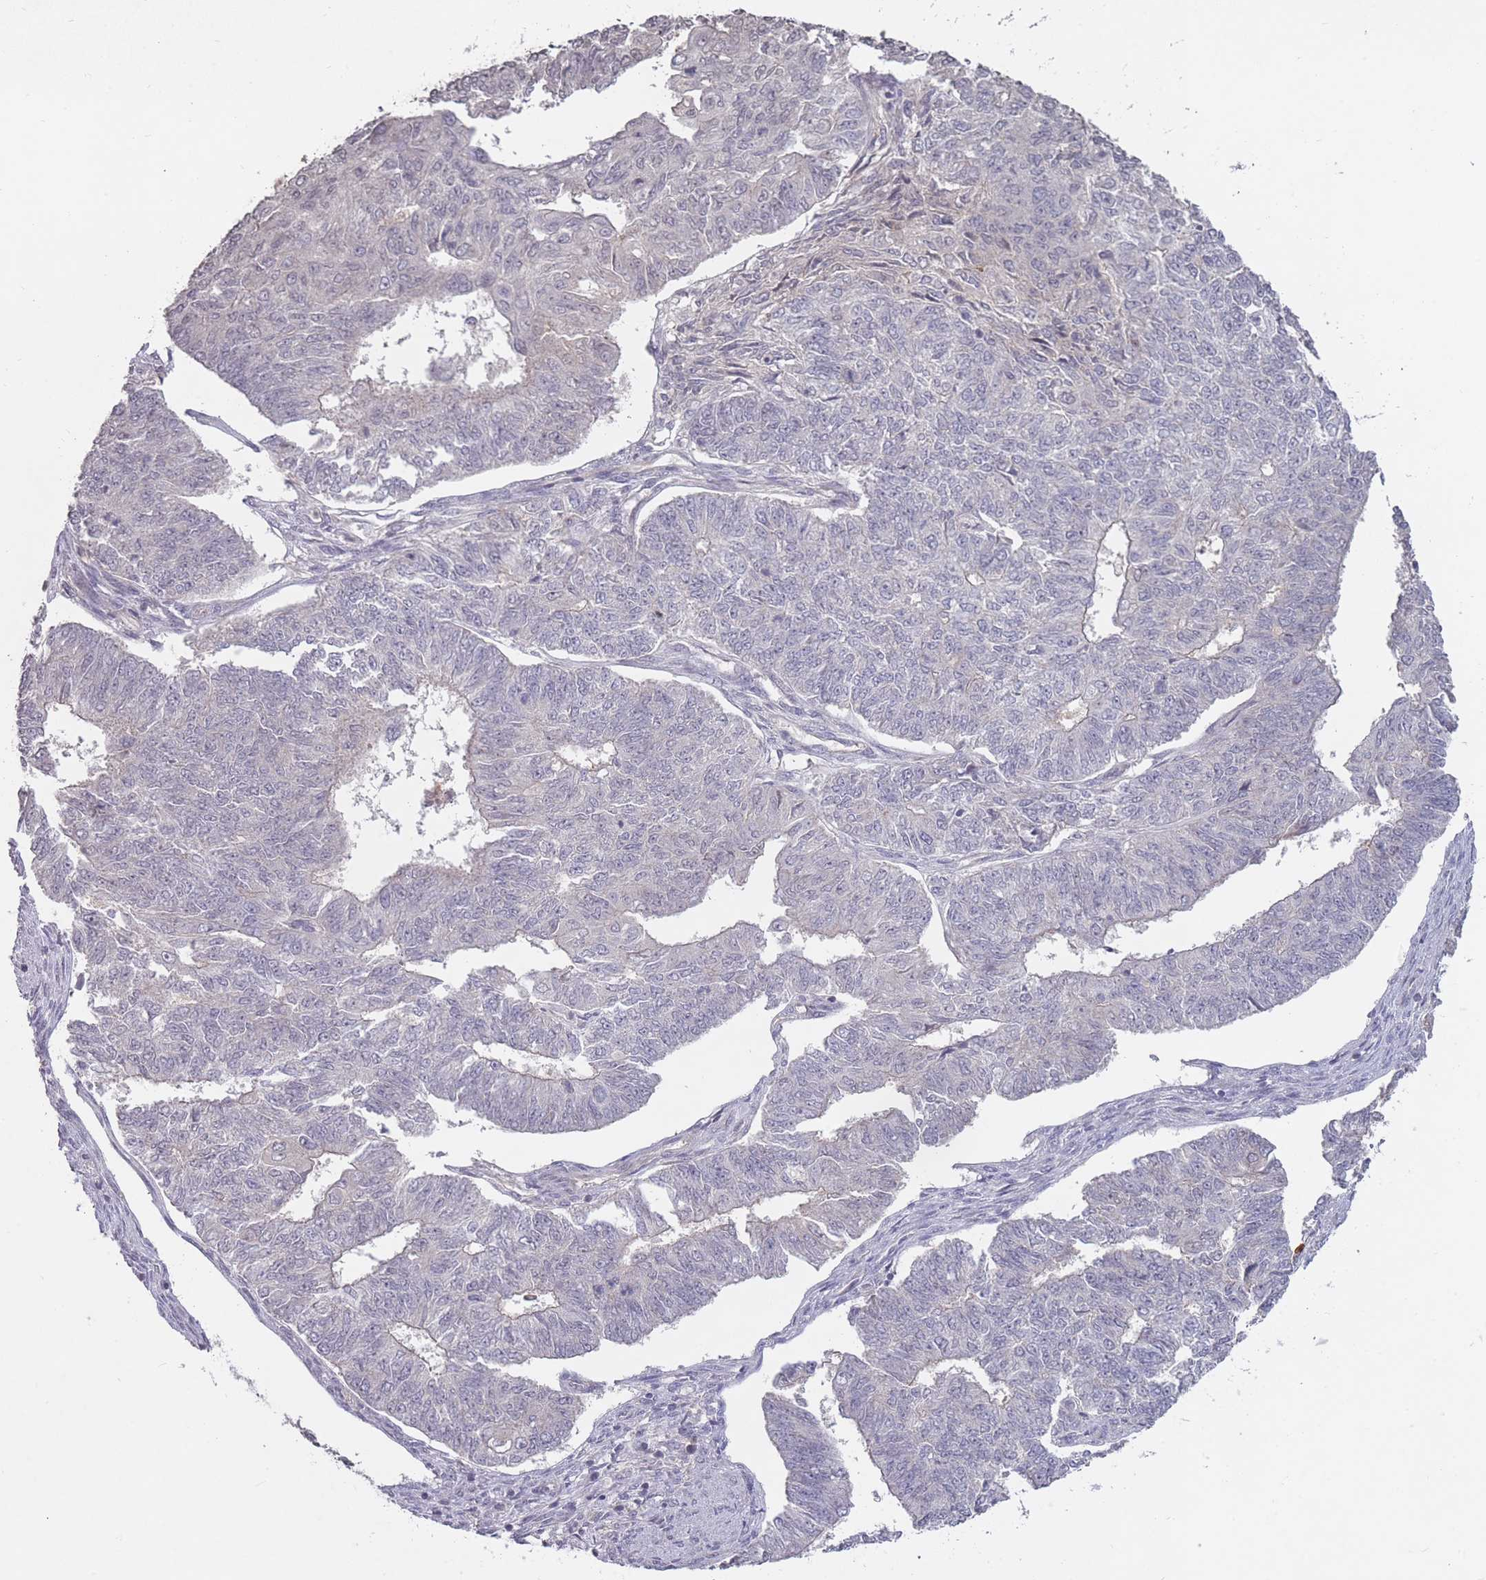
{"staining": {"intensity": "negative", "quantity": "none", "location": "none"}, "tissue": "endometrial cancer", "cell_type": "Tumor cells", "image_type": "cancer", "snomed": [{"axis": "morphology", "description": "Adenocarcinoma, NOS"}, {"axis": "topography", "description": "Endometrium"}], "caption": "Human endometrial cancer (adenocarcinoma) stained for a protein using immunohistochemistry (IHC) shows no positivity in tumor cells.", "gene": "ADCYAP1R1", "patient": {"sex": "female", "age": 32}}